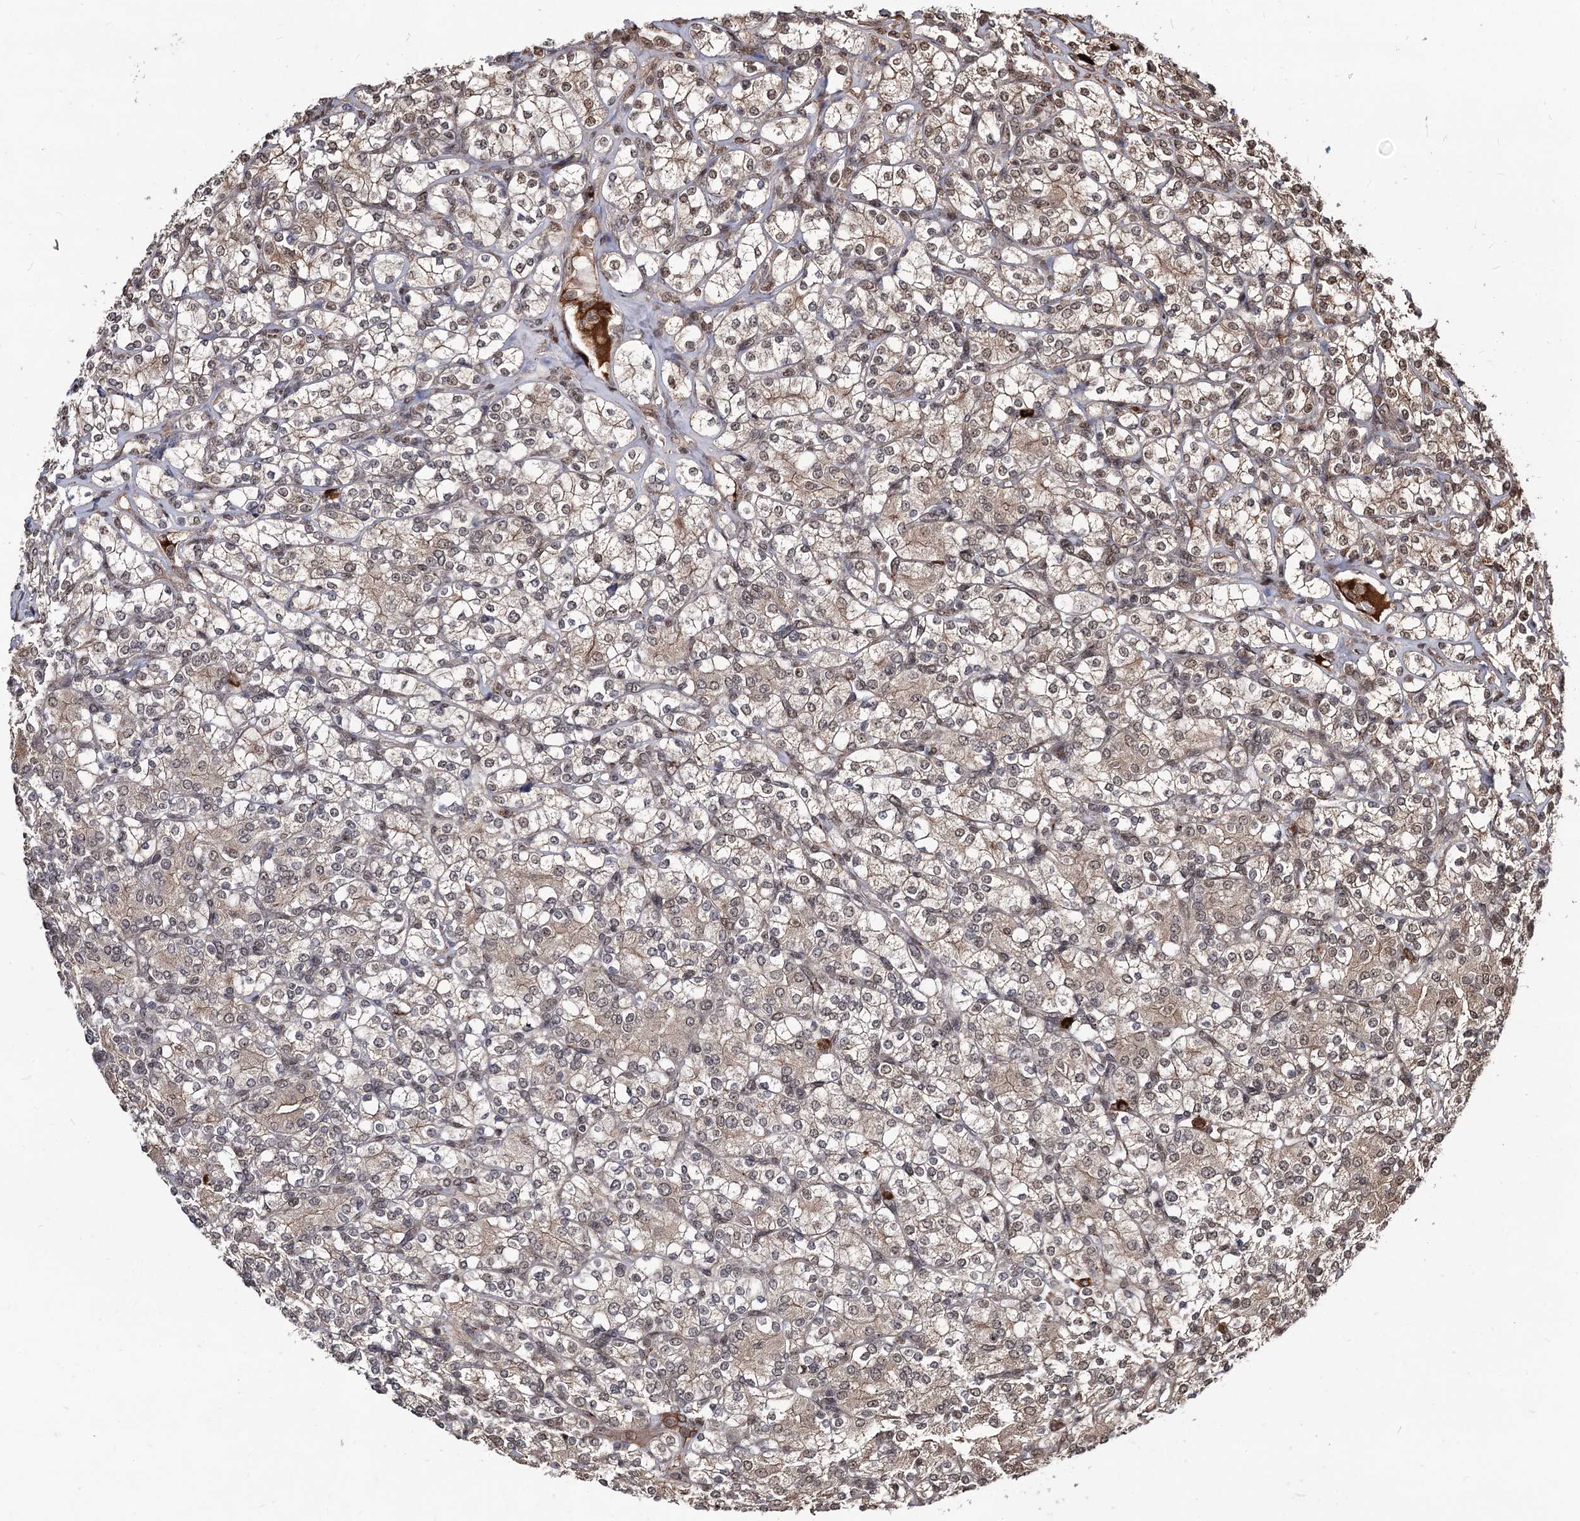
{"staining": {"intensity": "moderate", "quantity": "25%-75%", "location": "cytoplasmic/membranous,nuclear"}, "tissue": "renal cancer", "cell_type": "Tumor cells", "image_type": "cancer", "snomed": [{"axis": "morphology", "description": "Adenocarcinoma, NOS"}, {"axis": "topography", "description": "Kidney"}], "caption": "A photomicrograph of human renal adenocarcinoma stained for a protein exhibits moderate cytoplasmic/membranous and nuclear brown staining in tumor cells.", "gene": "SFSWAP", "patient": {"sex": "male", "age": 77}}